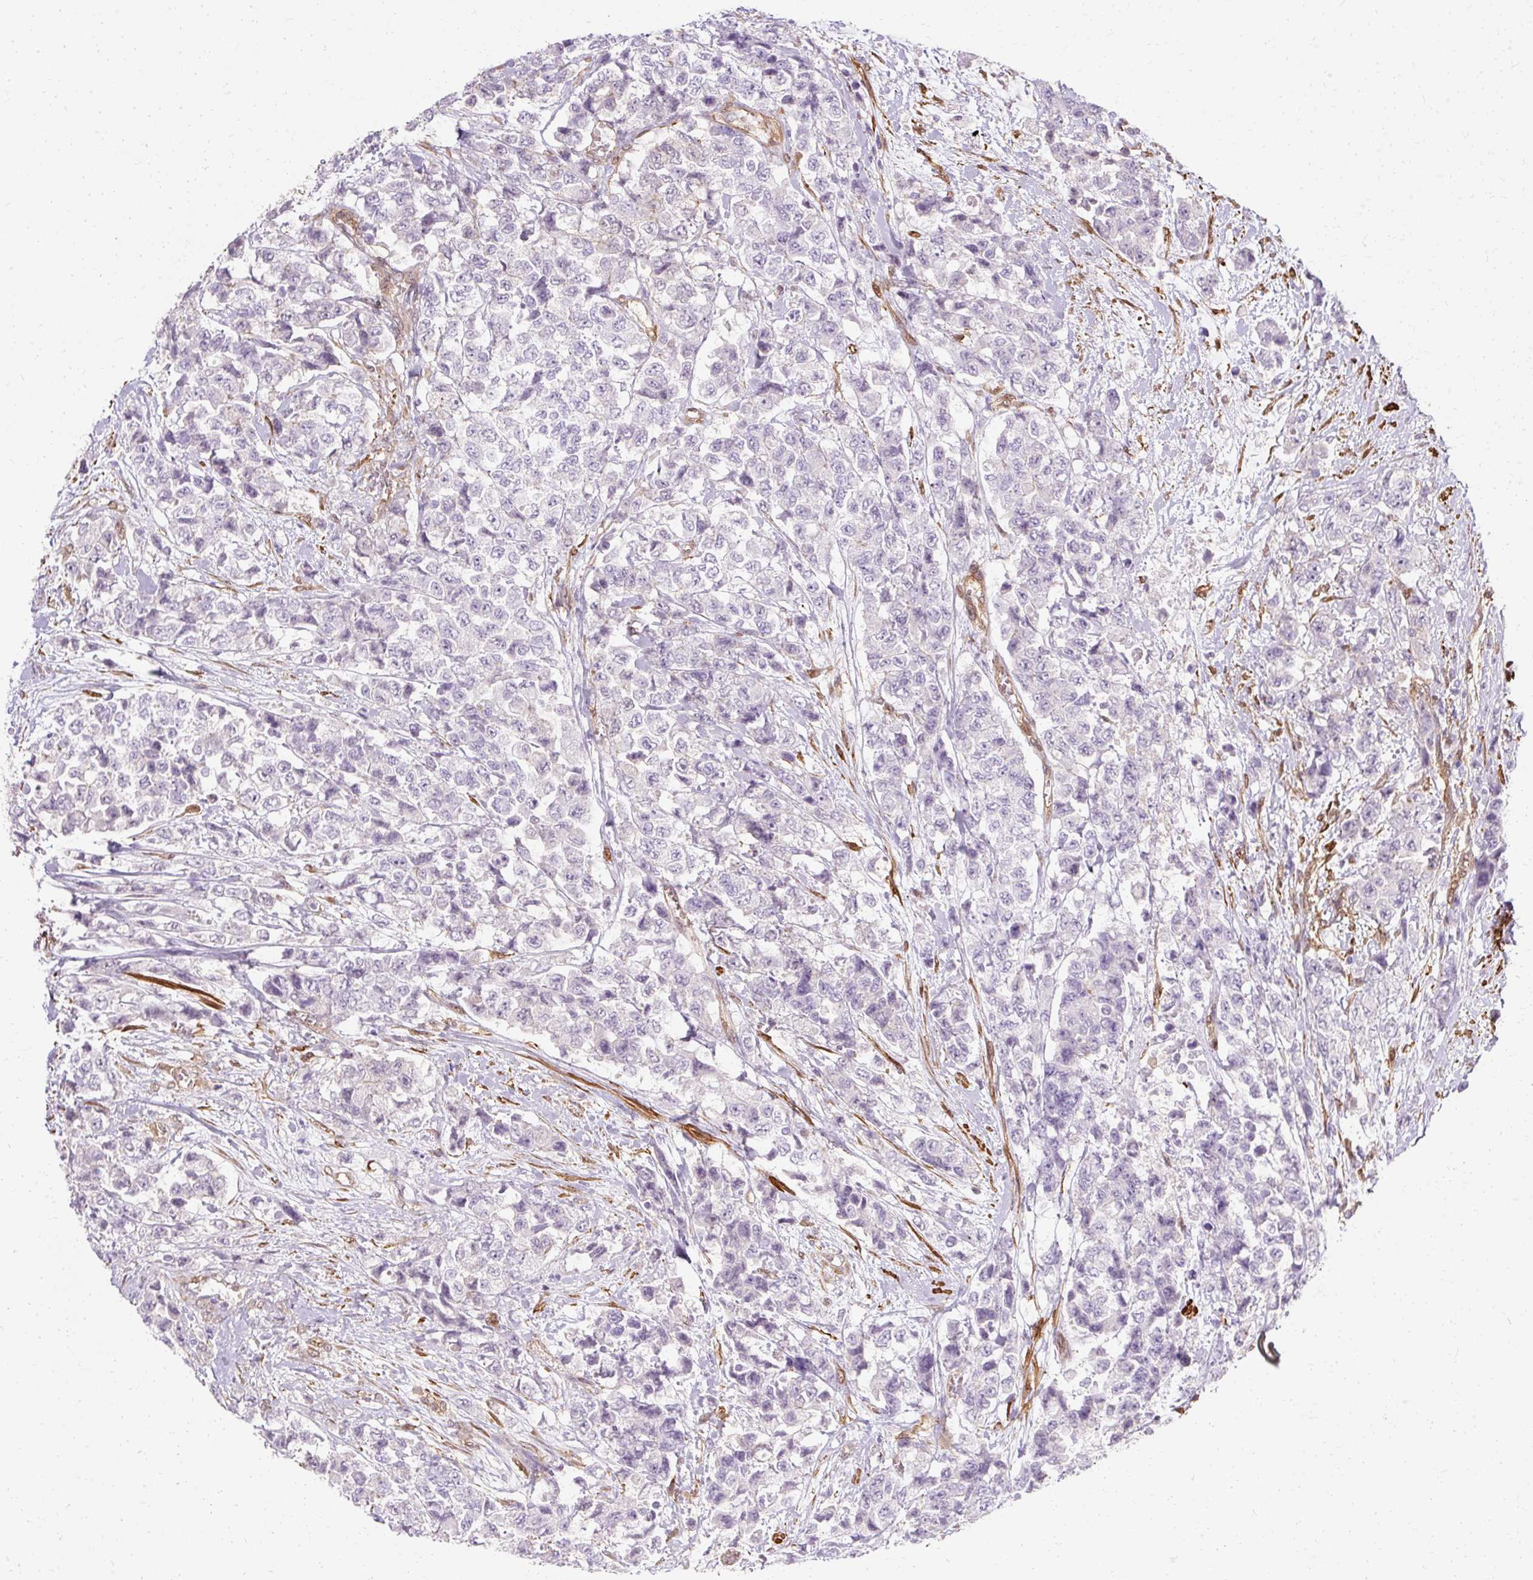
{"staining": {"intensity": "negative", "quantity": "none", "location": "none"}, "tissue": "urothelial cancer", "cell_type": "Tumor cells", "image_type": "cancer", "snomed": [{"axis": "morphology", "description": "Urothelial carcinoma, High grade"}, {"axis": "topography", "description": "Urinary bladder"}], "caption": "There is no significant expression in tumor cells of urothelial carcinoma (high-grade).", "gene": "CNN3", "patient": {"sex": "female", "age": 78}}